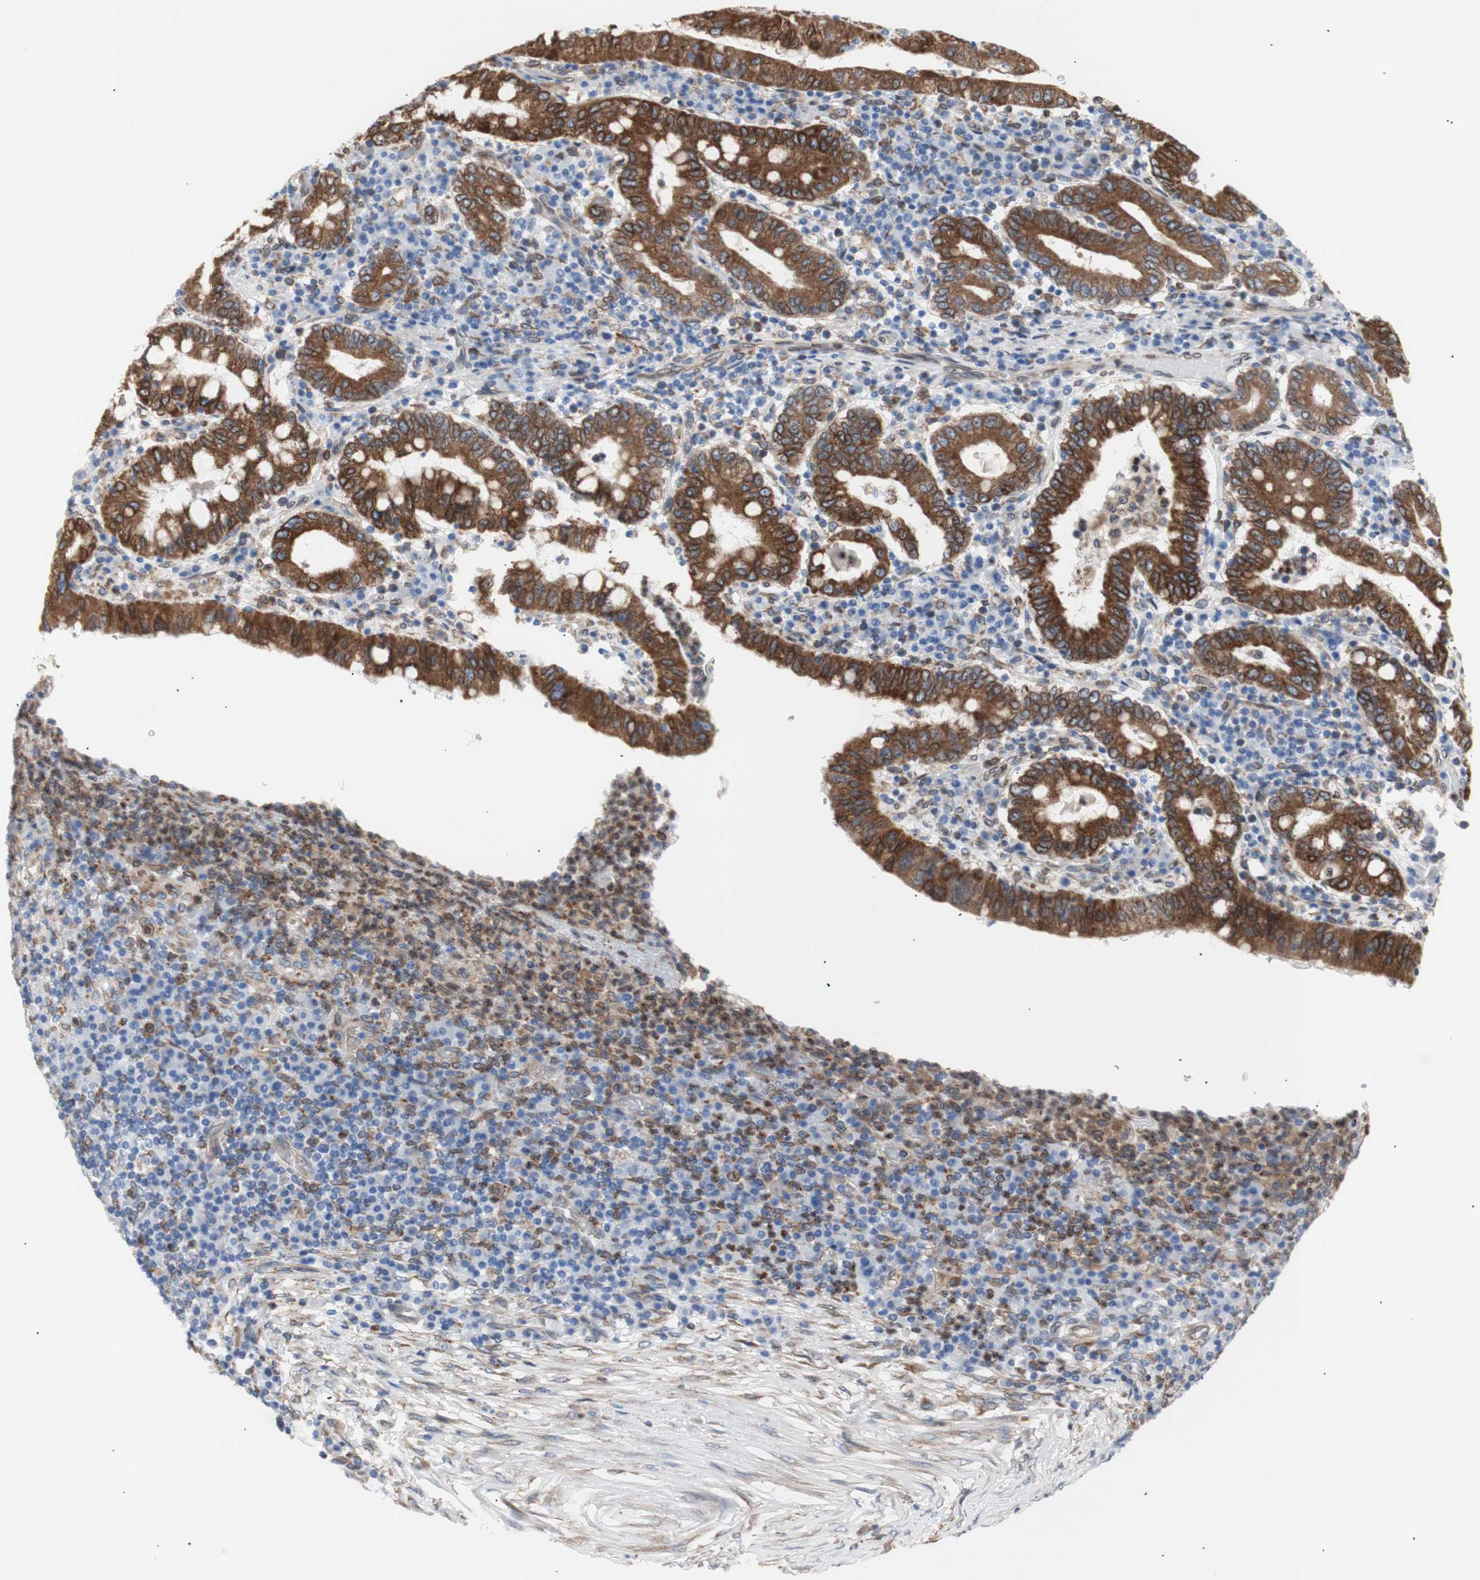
{"staining": {"intensity": "strong", "quantity": ">75%", "location": "cytoplasmic/membranous"}, "tissue": "stomach cancer", "cell_type": "Tumor cells", "image_type": "cancer", "snomed": [{"axis": "morphology", "description": "Normal tissue, NOS"}, {"axis": "morphology", "description": "Adenocarcinoma, NOS"}, {"axis": "topography", "description": "Esophagus"}, {"axis": "topography", "description": "Stomach, upper"}, {"axis": "topography", "description": "Peripheral nerve tissue"}], "caption": "Stomach cancer (adenocarcinoma) stained with DAB (3,3'-diaminobenzidine) IHC exhibits high levels of strong cytoplasmic/membranous positivity in about >75% of tumor cells.", "gene": "ERLIN1", "patient": {"sex": "male", "age": 62}}